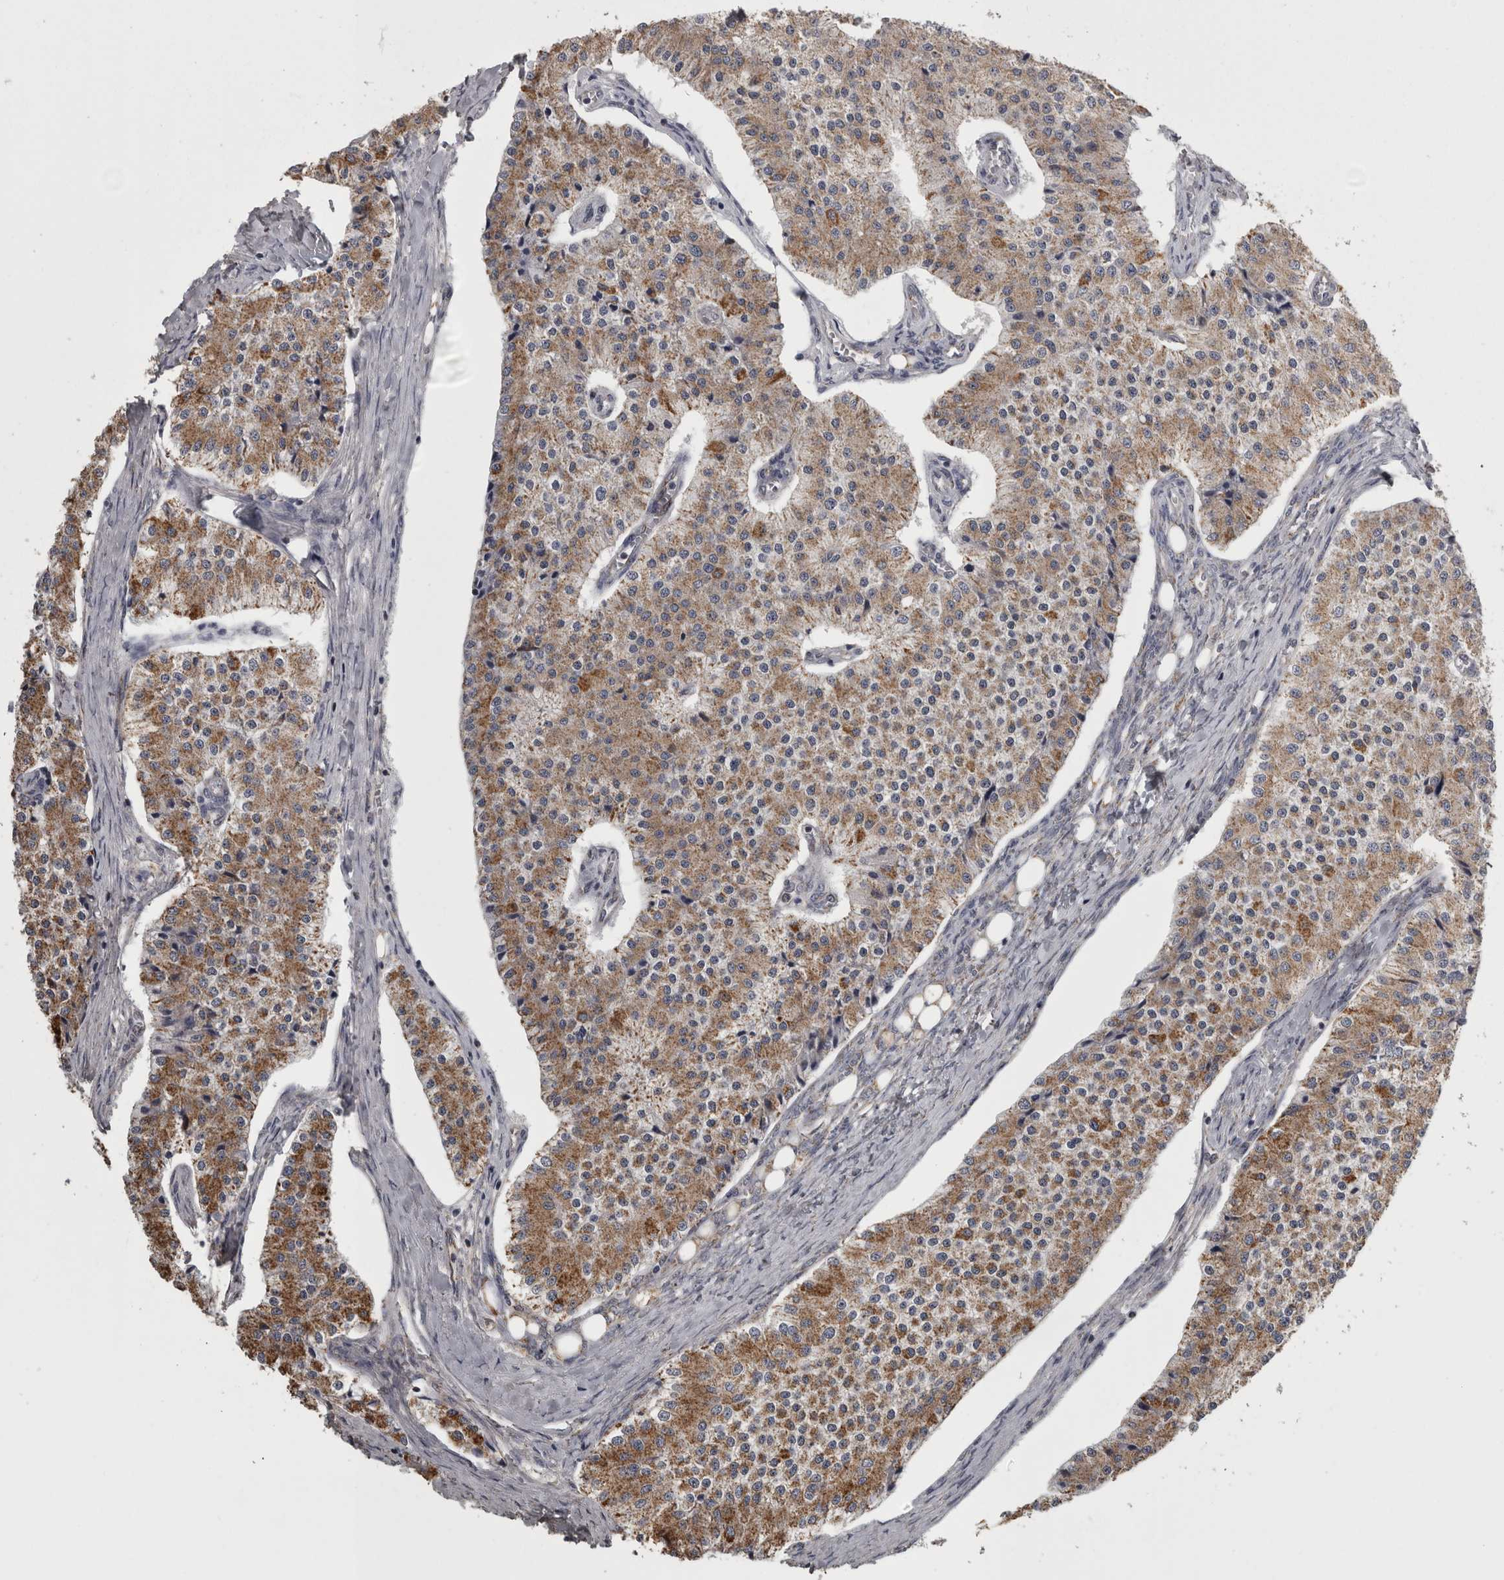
{"staining": {"intensity": "moderate", "quantity": ">75%", "location": "cytoplasmic/membranous"}, "tissue": "carcinoid", "cell_type": "Tumor cells", "image_type": "cancer", "snomed": [{"axis": "morphology", "description": "Carcinoid, malignant, NOS"}, {"axis": "topography", "description": "Colon"}], "caption": "The micrograph demonstrates a brown stain indicating the presence of a protein in the cytoplasmic/membranous of tumor cells in carcinoid.", "gene": "FRK", "patient": {"sex": "female", "age": 52}}